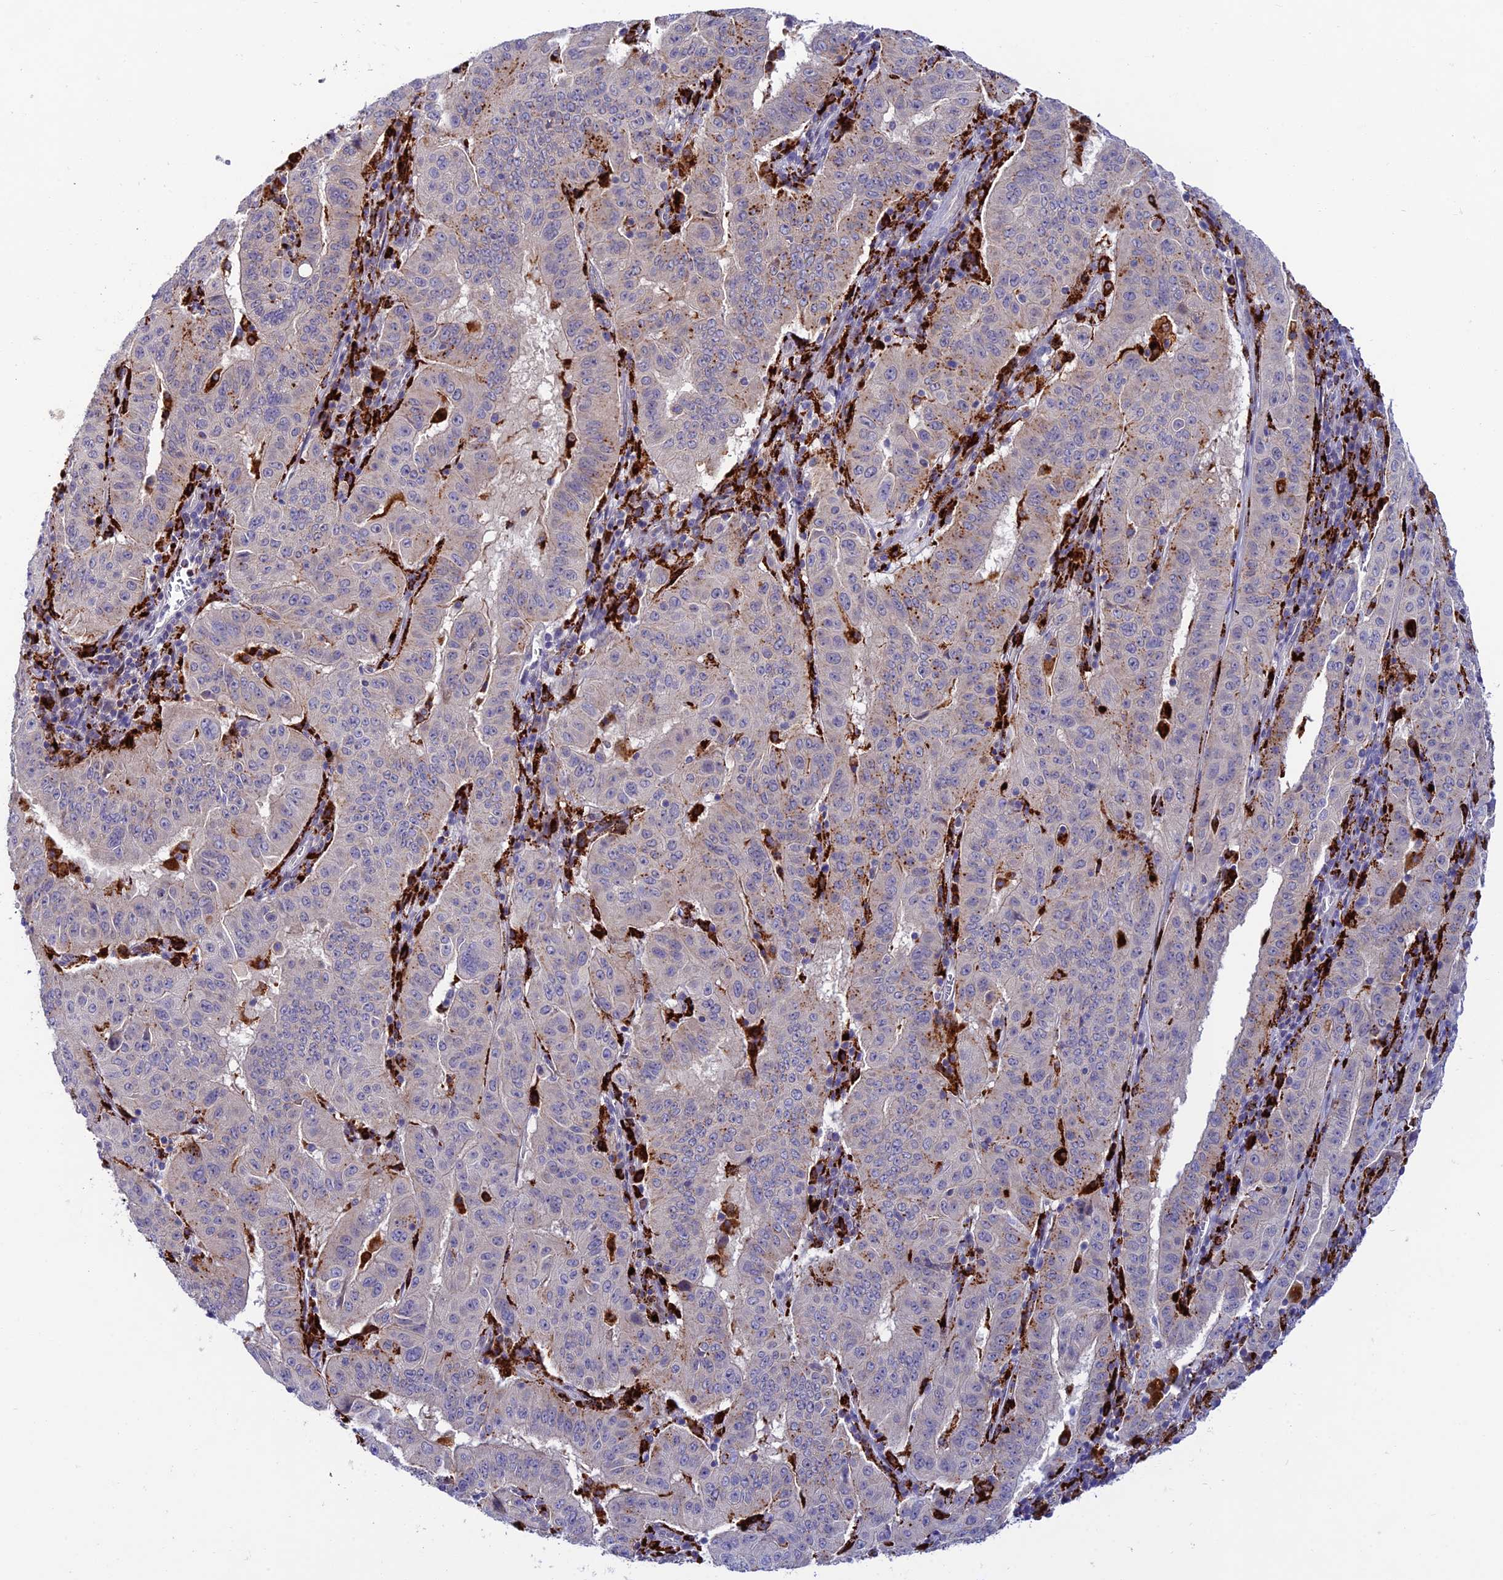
{"staining": {"intensity": "moderate", "quantity": "<25%", "location": "cytoplasmic/membranous"}, "tissue": "pancreatic cancer", "cell_type": "Tumor cells", "image_type": "cancer", "snomed": [{"axis": "morphology", "description": "Adenocarcinoma, NOS"}, {"axis": "topography", "description": "Pancreas"}], "caption": "Immunohistochemistry (IHC) of human pancreatic cancer (adenocarcinoma) exhibits low levels of moderate cytoplasmic/membranous expression in about <25% of tumor cells.", "gene": "HIC1", "patient": {"sex": "male", "age": 63}}